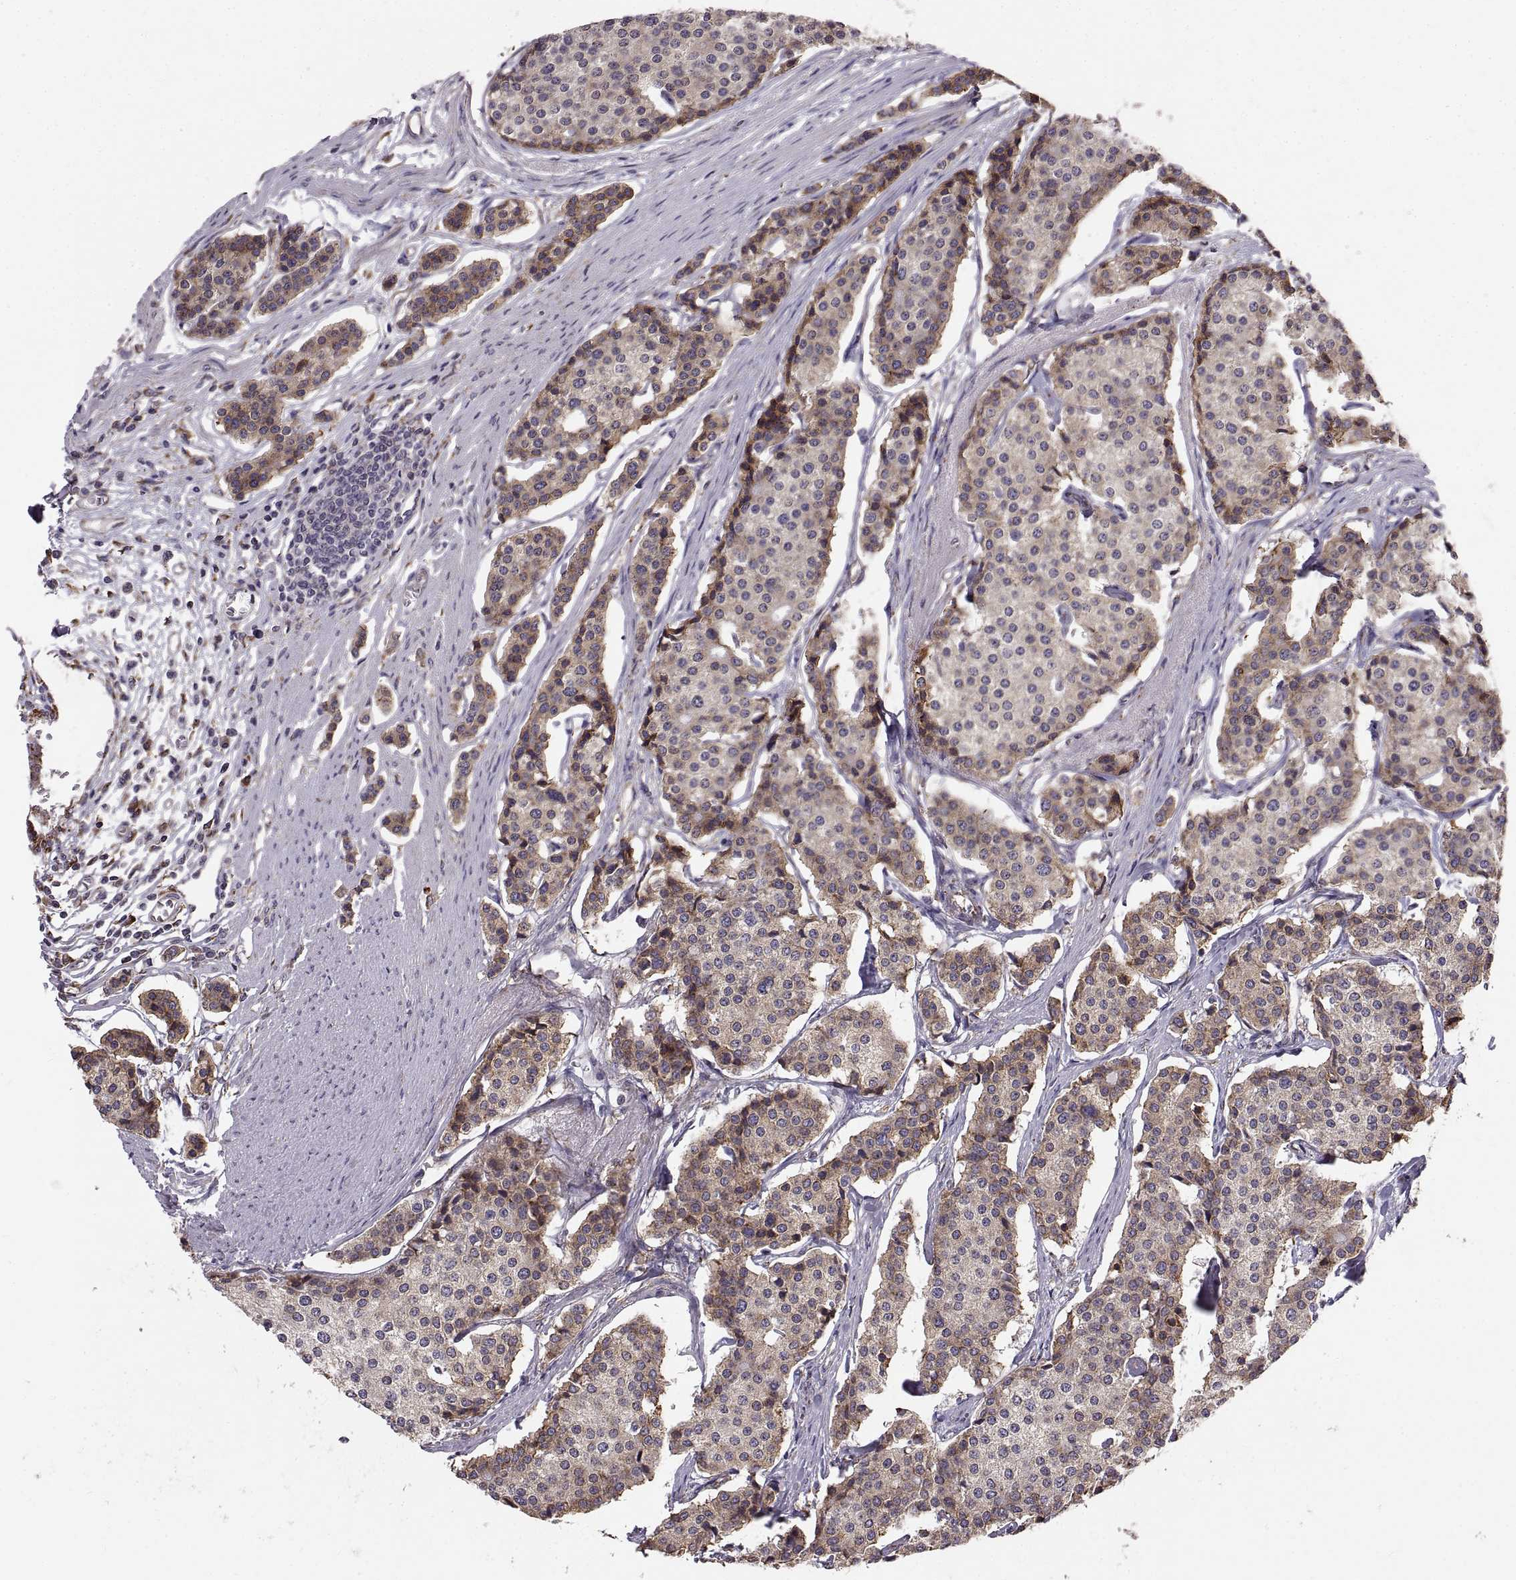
{"staining": {"intensity": "moderate", "quantity": "25%-75%", "location": "cytoplasmic/membranous"}, "tissue": "carcinoid", "cell_type": "Tumor cells", "image_type": "cancer", "snomed": [{"axis": "morphology", "description": "Carcinoid, malignant, NOS"}, {"axis": "topography", "description": "Small intestine"}], "caption": "Immunohistochemistry (IHC) (DAB) staining of human carcinoid (malignant) shows moderate cytoplasmic/membranous protein expression in approximately 25%-75% of tumor cells.", "gene": "PLEKHB2", "patient": {"sex": "female", "age": 65}}